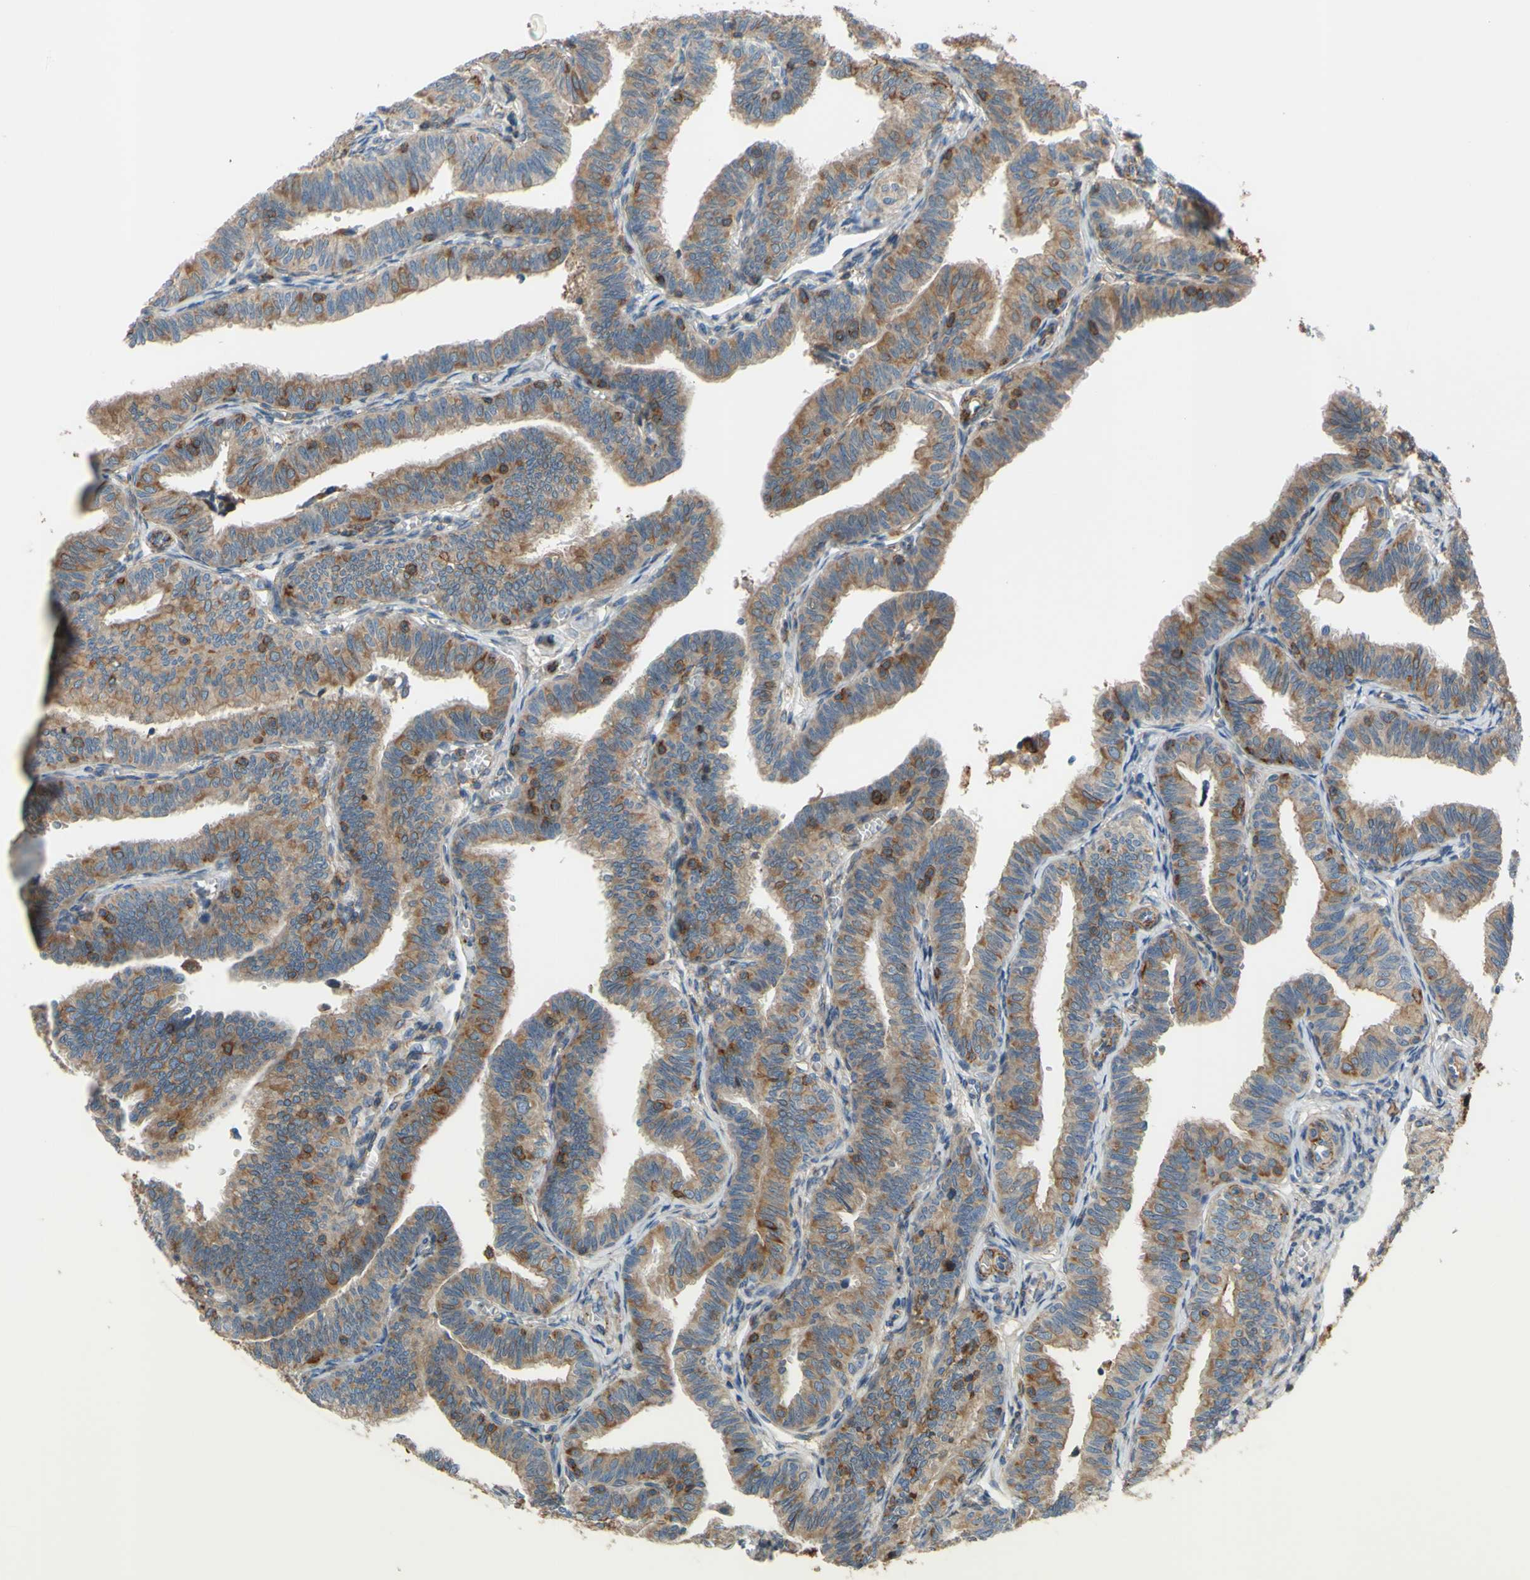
{"staining": {"intensity": "moderate", "quantity": "25%-75%", "location": "cytoplasmic/membranous"}, "tissue": "fallopian tube", "cell_type": "Glandular cells", "image_type": "normal", "snomed": [{"axis": "morphology", "description": "Normal tissue, NOS"}, {"axis": "topography", "description": "Fallopian tube"}], "caption": "A brown stain shows moderate cytoplasmic/membranous positivity of a protein in glandular cells of normal fallopian tube.", "gene": "POR", "patient": {"sex": "female", "age": 46}}